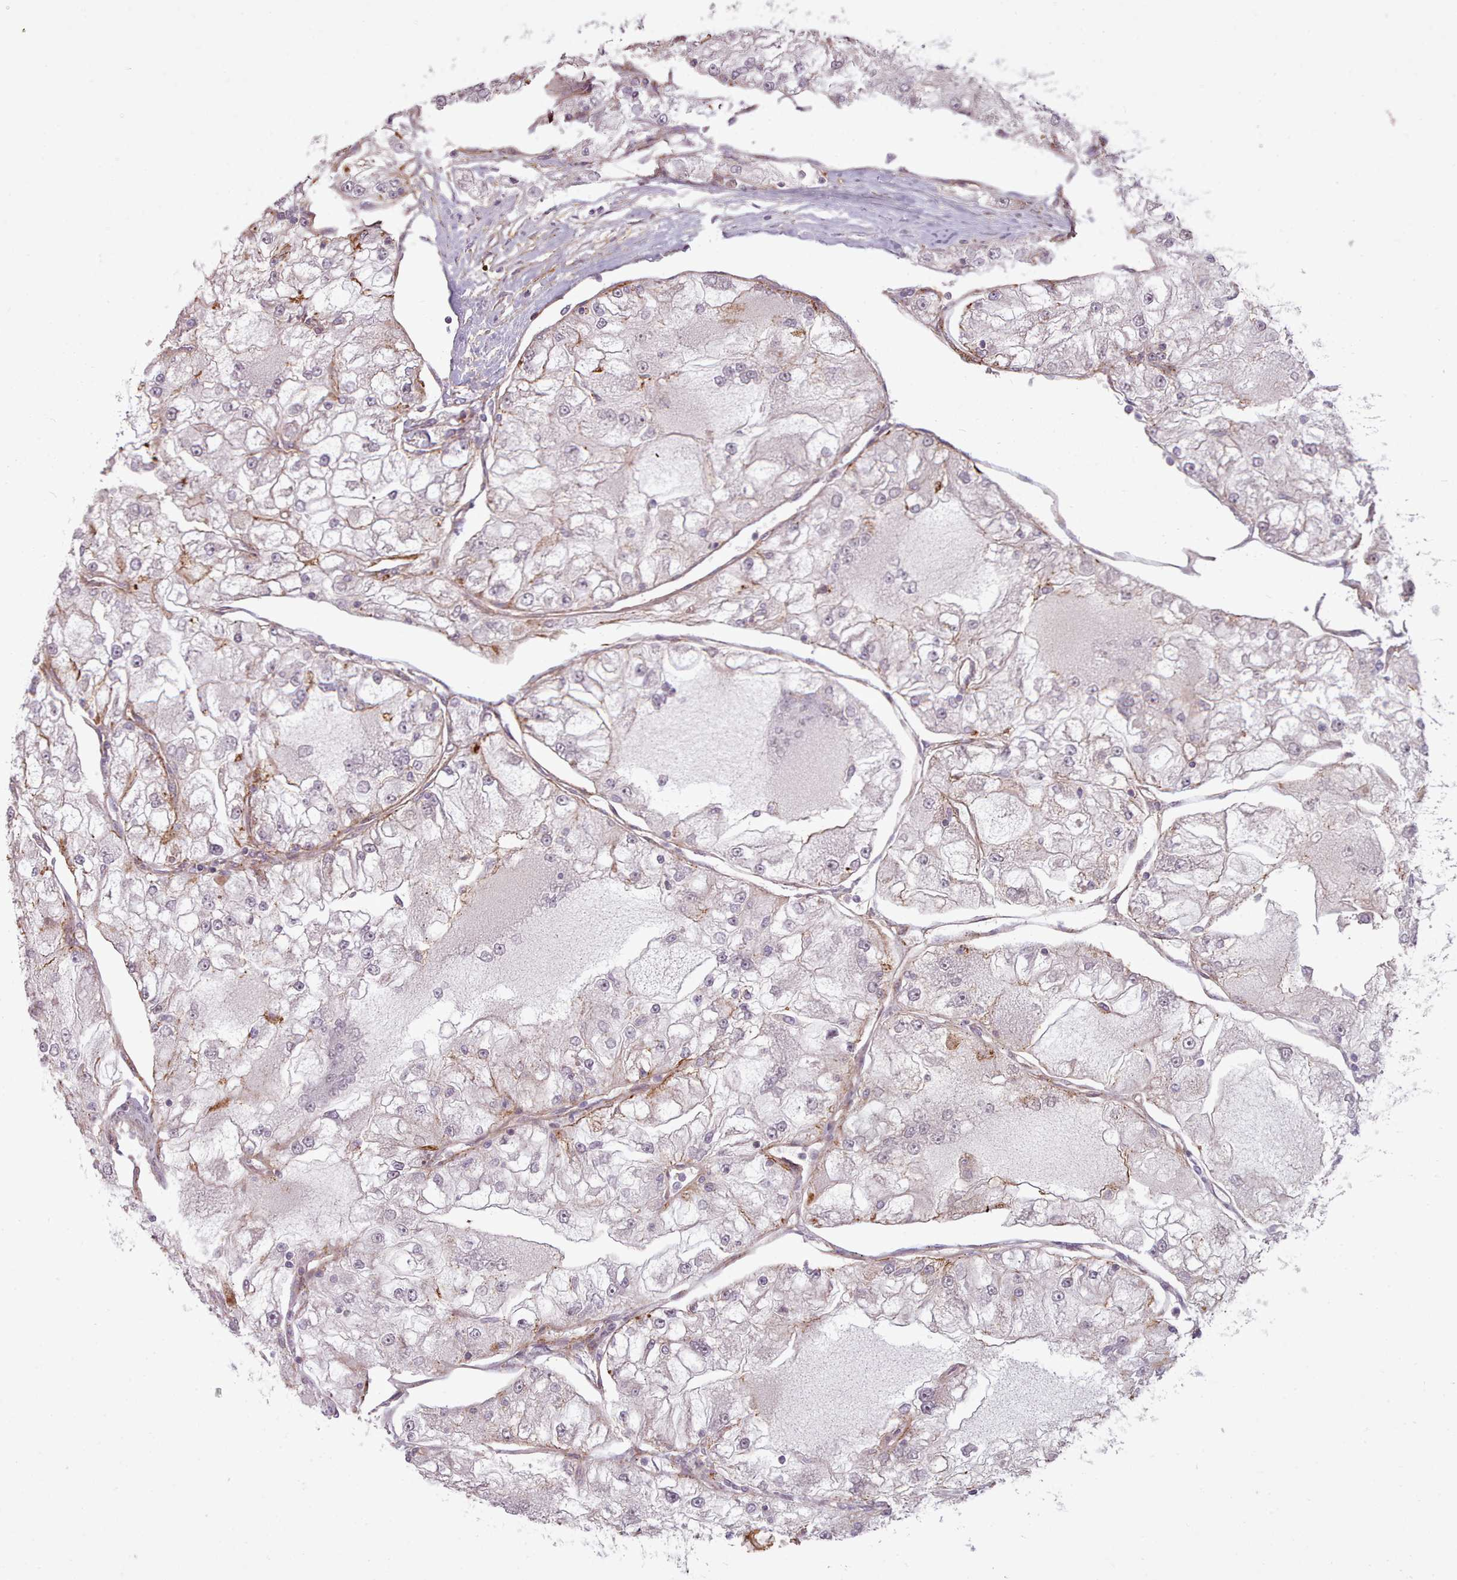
{"staining": {"intensity": "negative", "quantity": "none", "location": "none"}, "tissue": "renal cancer", "cell_type": "Tumor cells", "image_type": "cancer", "snomed": [{"axis": "morphology", "description": "Adenocarcinoma, NOS"}, {"axis": "topography", "description": "Kidney"}], "caption": "Renal cancer stained for a protein using IHC reveals no positivity tumor cells.", "gene": "ZMYM4", "patient": {"sex": "female", "age": 72}}